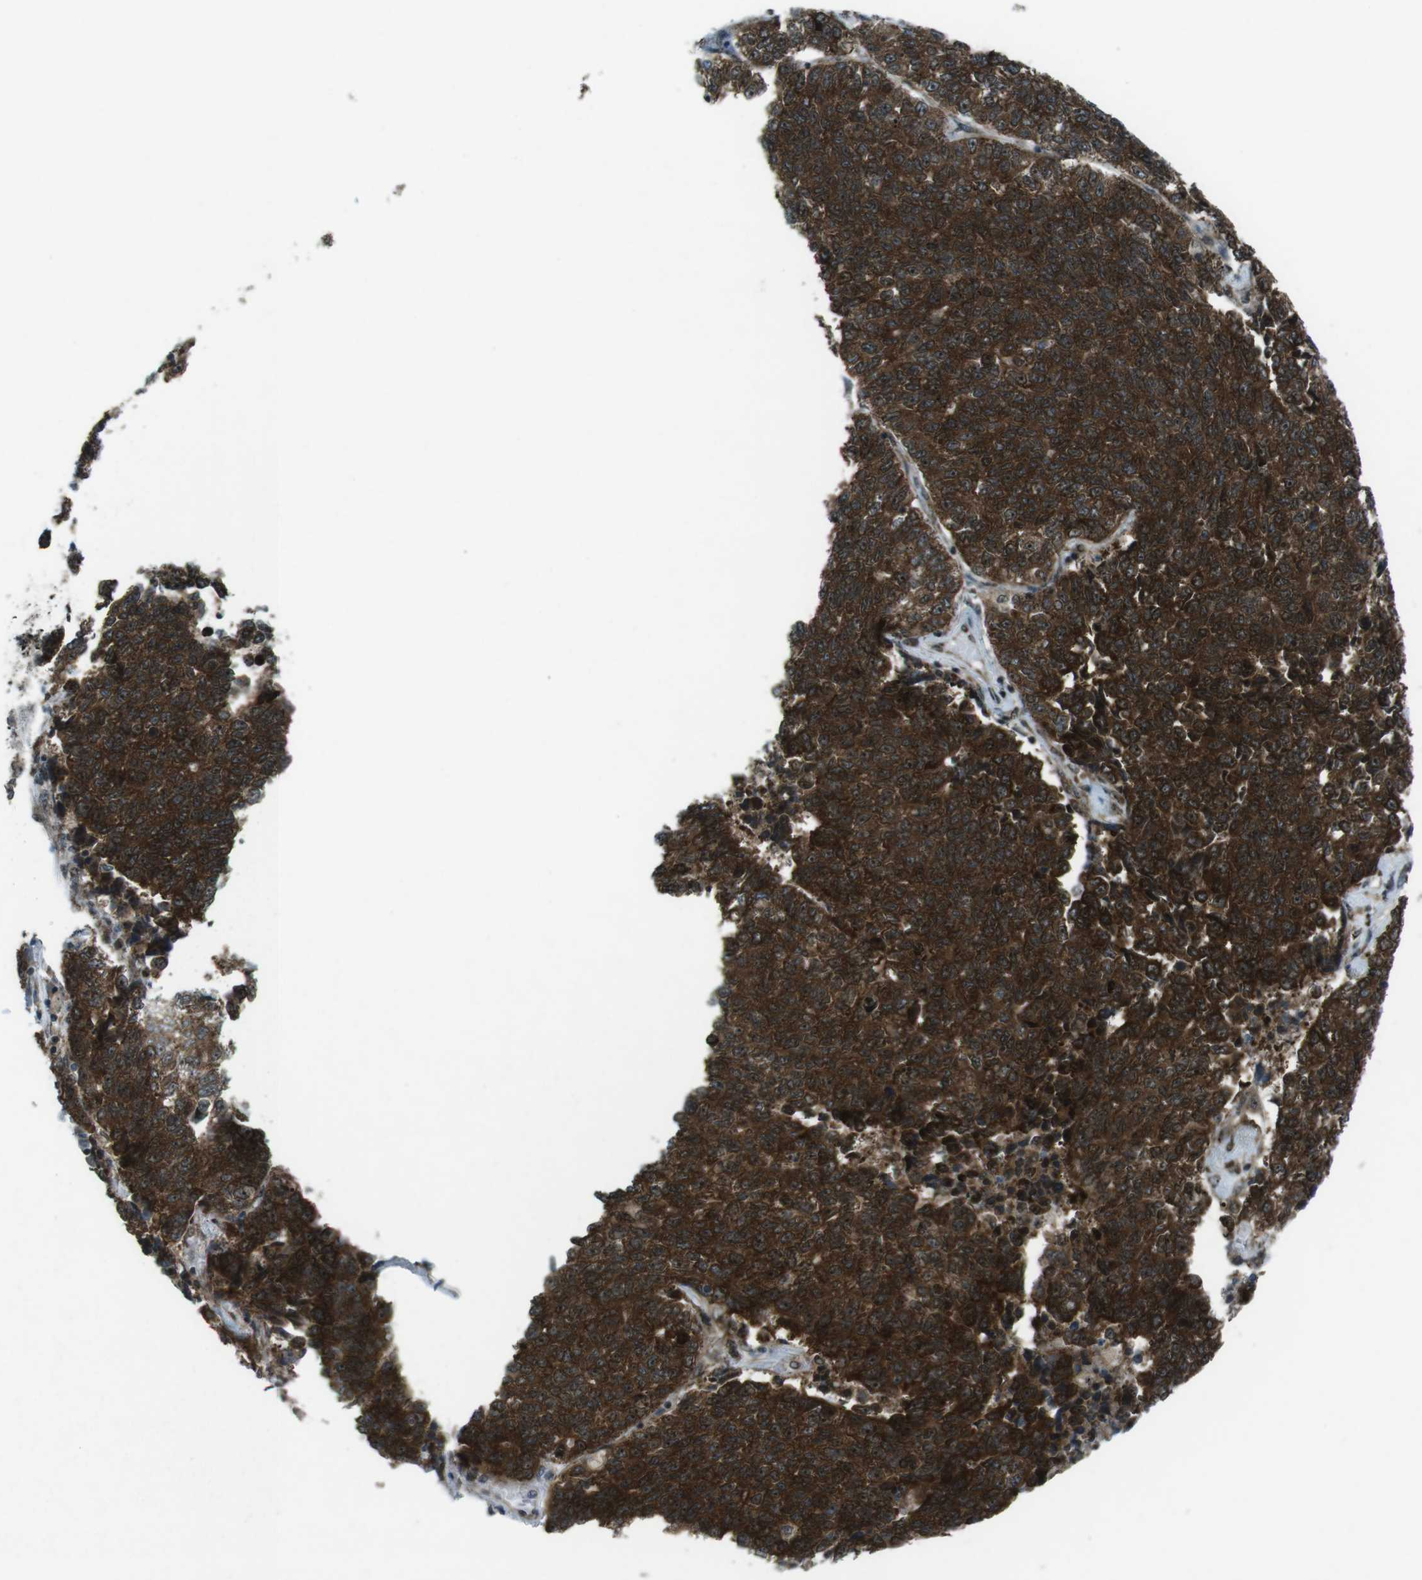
{"staining": {"intensity": "strong", "quantity": ">75%", "location": "cytoplasmic/membranous"}, "tissue": "lung cancer", "cell_type": "Tumor cells", "image_type": "cancer", "snomed": [{"axis": "morphology", "description": "Adenocarcinoma, NOS"}, {"axis": "topography", "description": "Lung"}], "caption": "Human lung cancer stained with a brown dye displays strong cytoplasmic/membranous positive expression in approximately >75% of tumor cells.", "gene": "CSNK1D", "patient": {"sex": "male", "age": 49}}